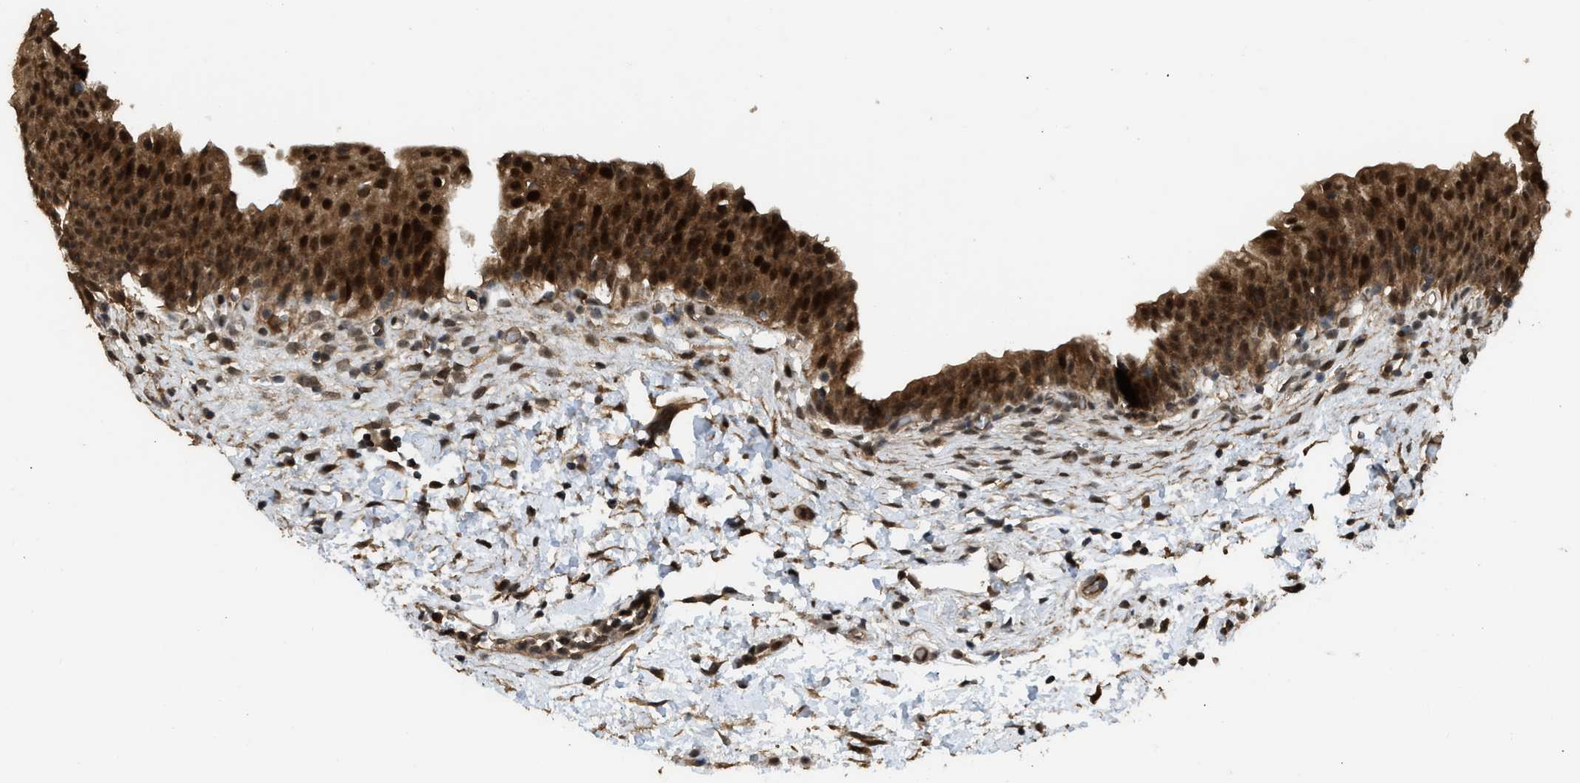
{"staining": {"intensity": "strong", "quantity": ">75%", "location": "cytoplasmic/membranous,nuclear"}, "tissue": "urinary bladder", "cell_type": "Urothelial cells", "image_type": "normal", "snomed": [{"axis": "morphology", "description": "Normal tissue, NOS"}, {"axis": "topography", "description": "Urinary bladder"}], "caption": "A high-resolution histopathology image shows immunohistochemistry staining of benign urinary bladder, which displays strong cytoplasmic/membranous,nuclear staining in about >75% of urothelial cells.", "gene": "GET1", "patient": {"sex": "male", "age": 37}}